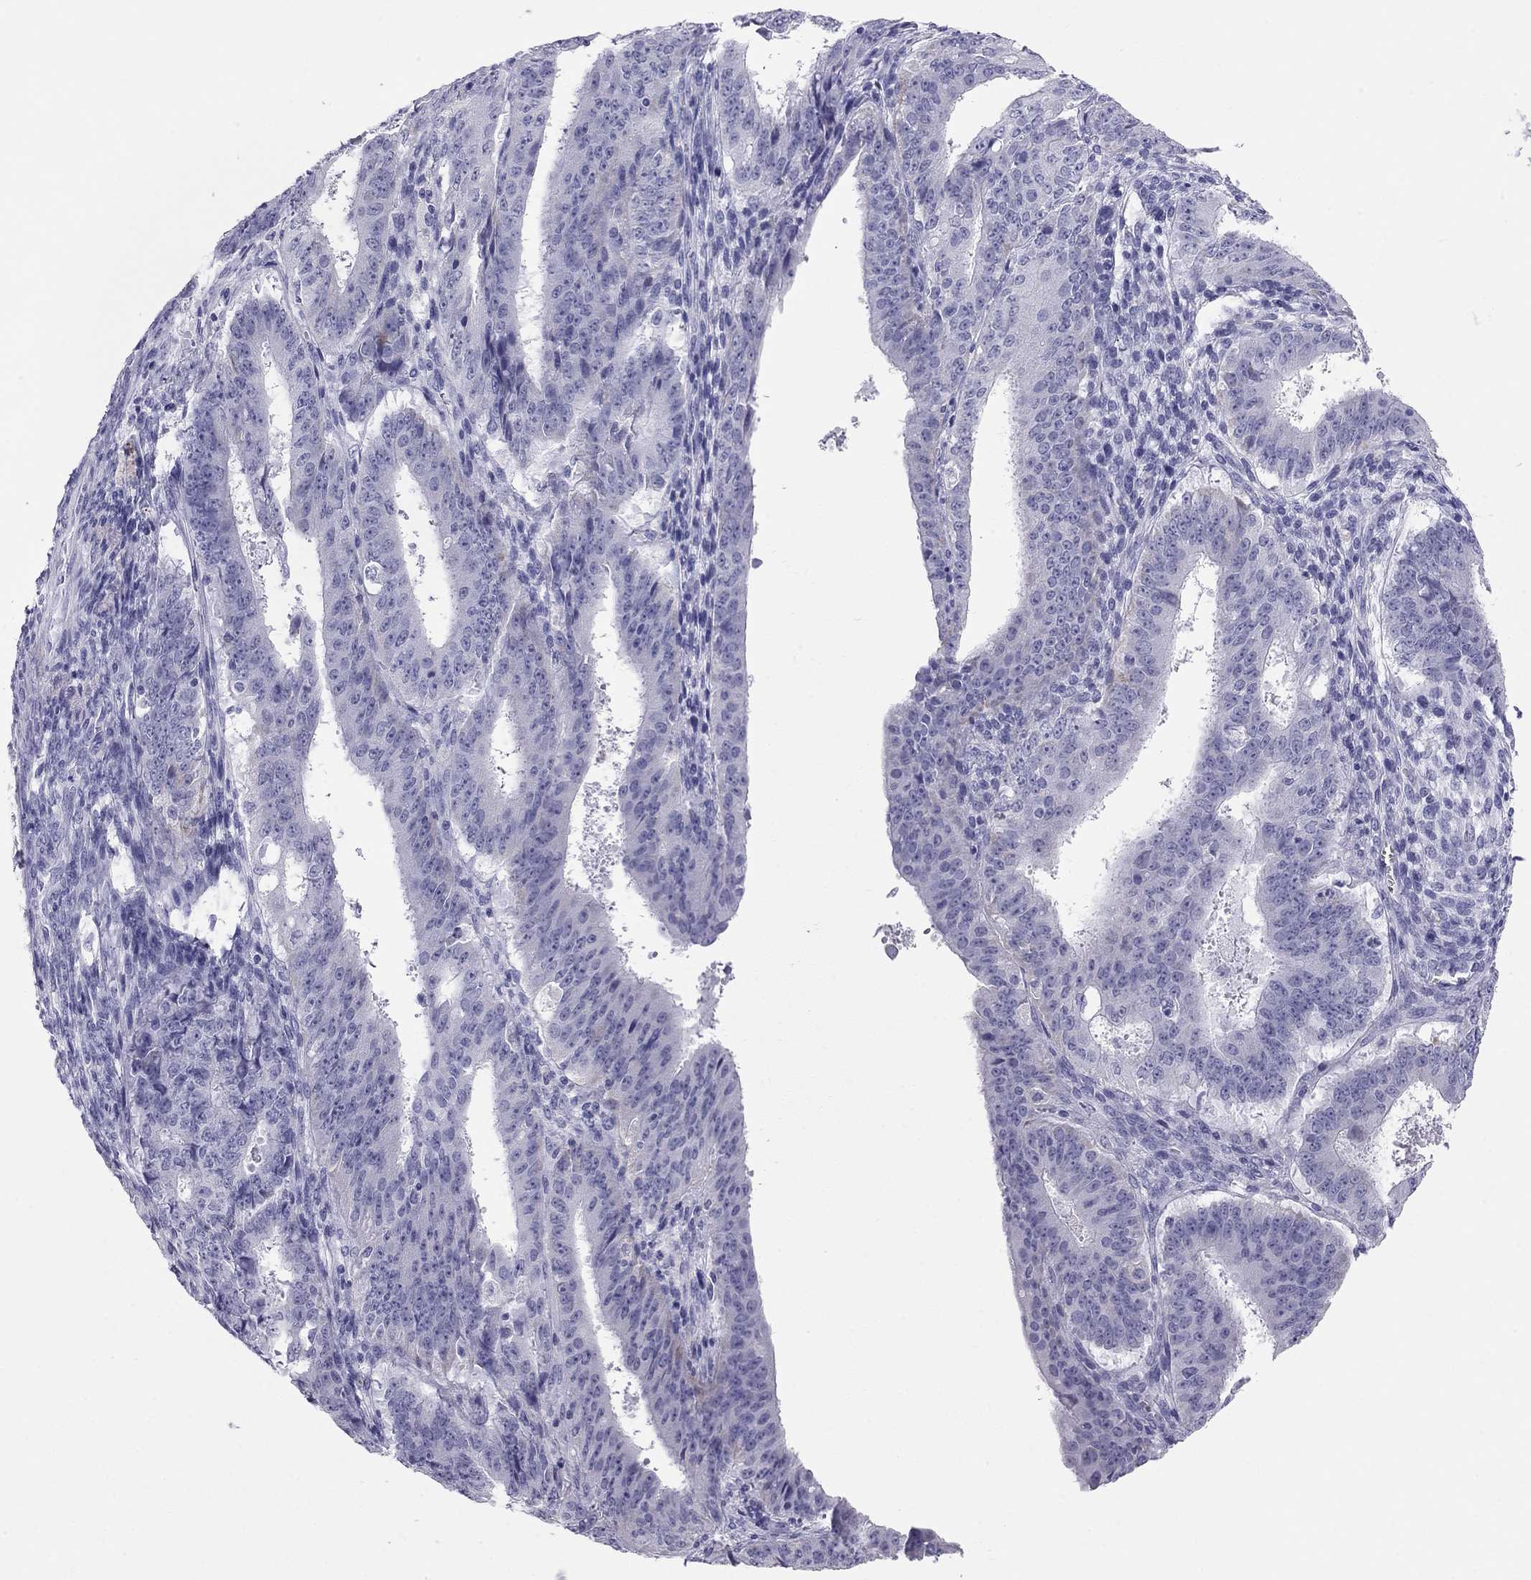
{"staining": {"intensity": "moderate", "quantity": "<25%", "location": "cytoplasmic/membranous"}, "tissue": "ovarian cancer", "cell_type": "Tumor cells", "image_type": "cancer", "snomed": [{"axis": "morphology", "description": "Carcinoma, endometroid"}, {"axis": "topography", "description": "Ovary"}], "caption": "There is low levels of moderate cytoplasmic/membranous expression in tumor cells of ovarian endometroid carcinoma, as demonstrated by immunohistochemical staining (brown color).", "gene": "TRPM3", "patient": {"sex": "female", "age": 42}}